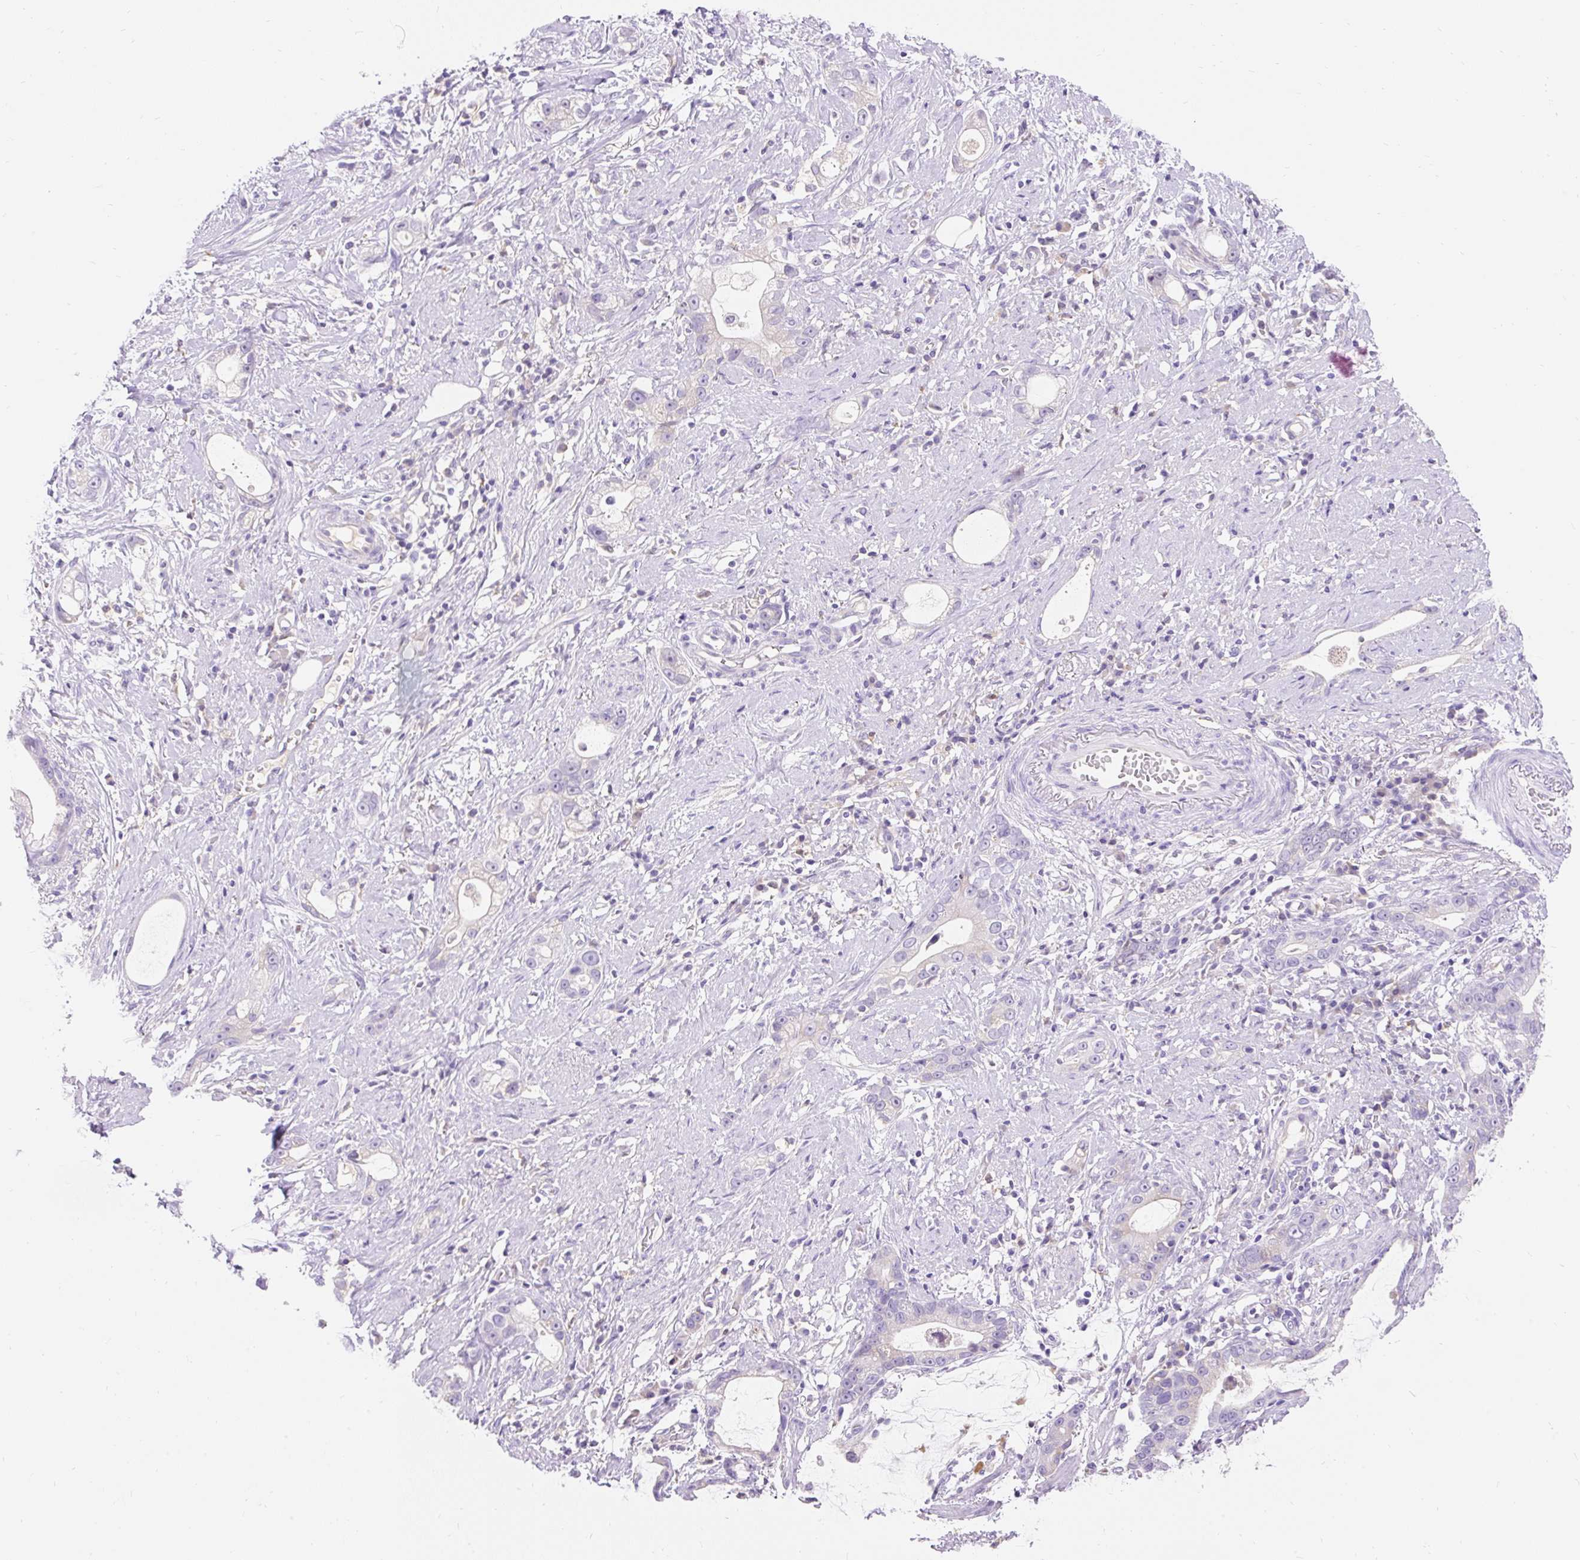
{"staining": {"intensity": "negative", "quantity": "none", "location": "none"}, "tissue": "stomach cancer", "cell_type": "Tumor cells", "image_type": "cancer", "snomed": [{"axis": "morphology", "description": "Adenocarcinoma, NOS"}, {"axis": "topography", "description": "Stomach"}], "caption": "Adenocarcinoma (stomach) was stained to show a protein in brown. There is no significant expression in tumor cells.", "gene": "TMEM150C", "patient": {"sex": "male", "age": 55}}